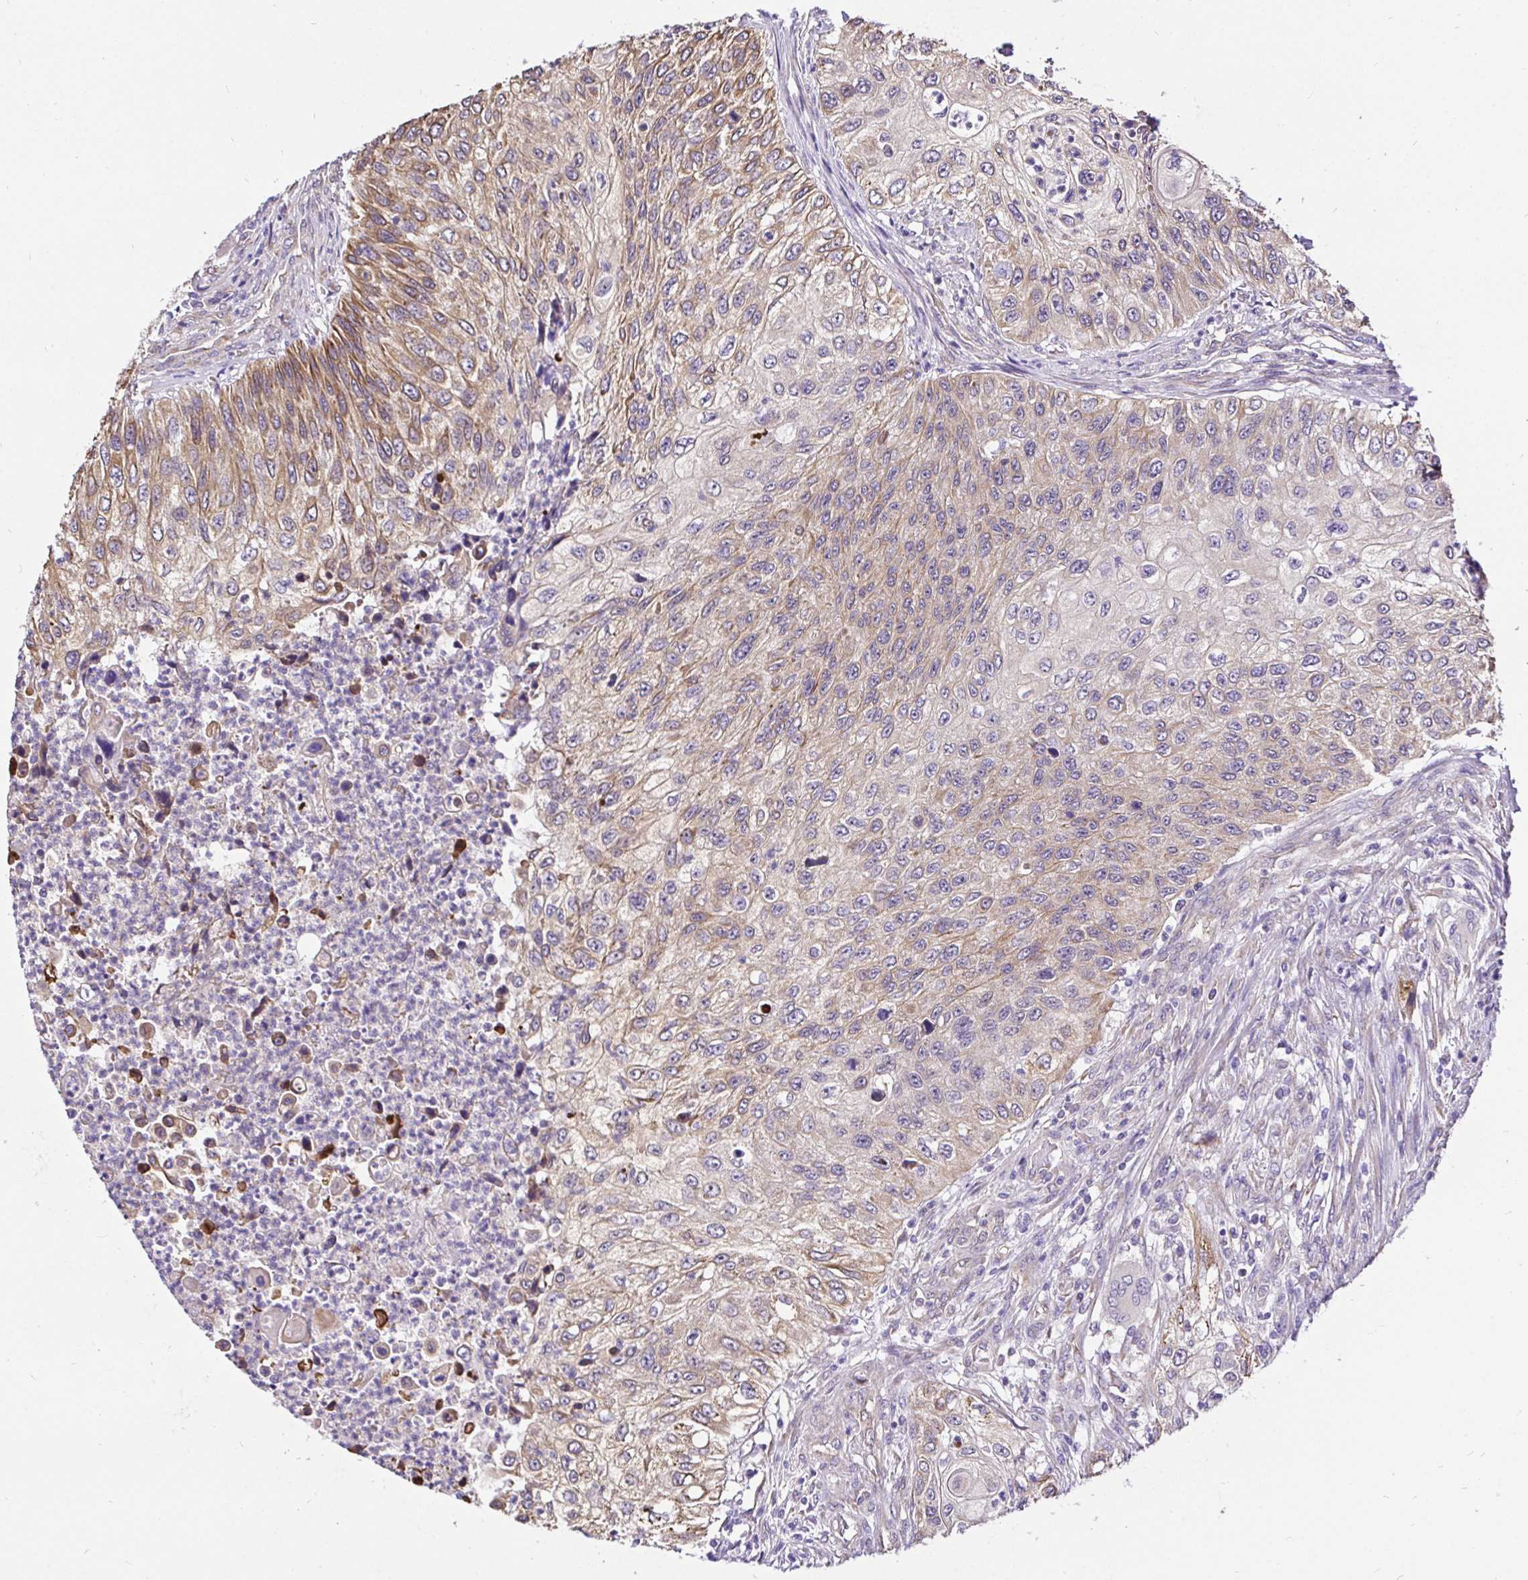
{"staining": {"intensity": "moderate", "quantity": "25%-75%", "location": "cytoplasmic/membranous"}, "tissue": "urothelial cancer", "cell_type": "Tumor cells", "image_type": "cancer", "snomed": [{"axis": "morphology", "description": "Urothelial carcinoma, High grade"}, {"axis": "topography", "description": "Urinary bladder"}], "caption": "This is a photomicrograph of immunohistochemistry (IHC) staining of high-grade urothelial carcinoma, which shows moderate staining in the cytoplasmic/membranous of tumor cells.", "gene": "CCDC122", "patient": {"sex": "female", "age": 60}}